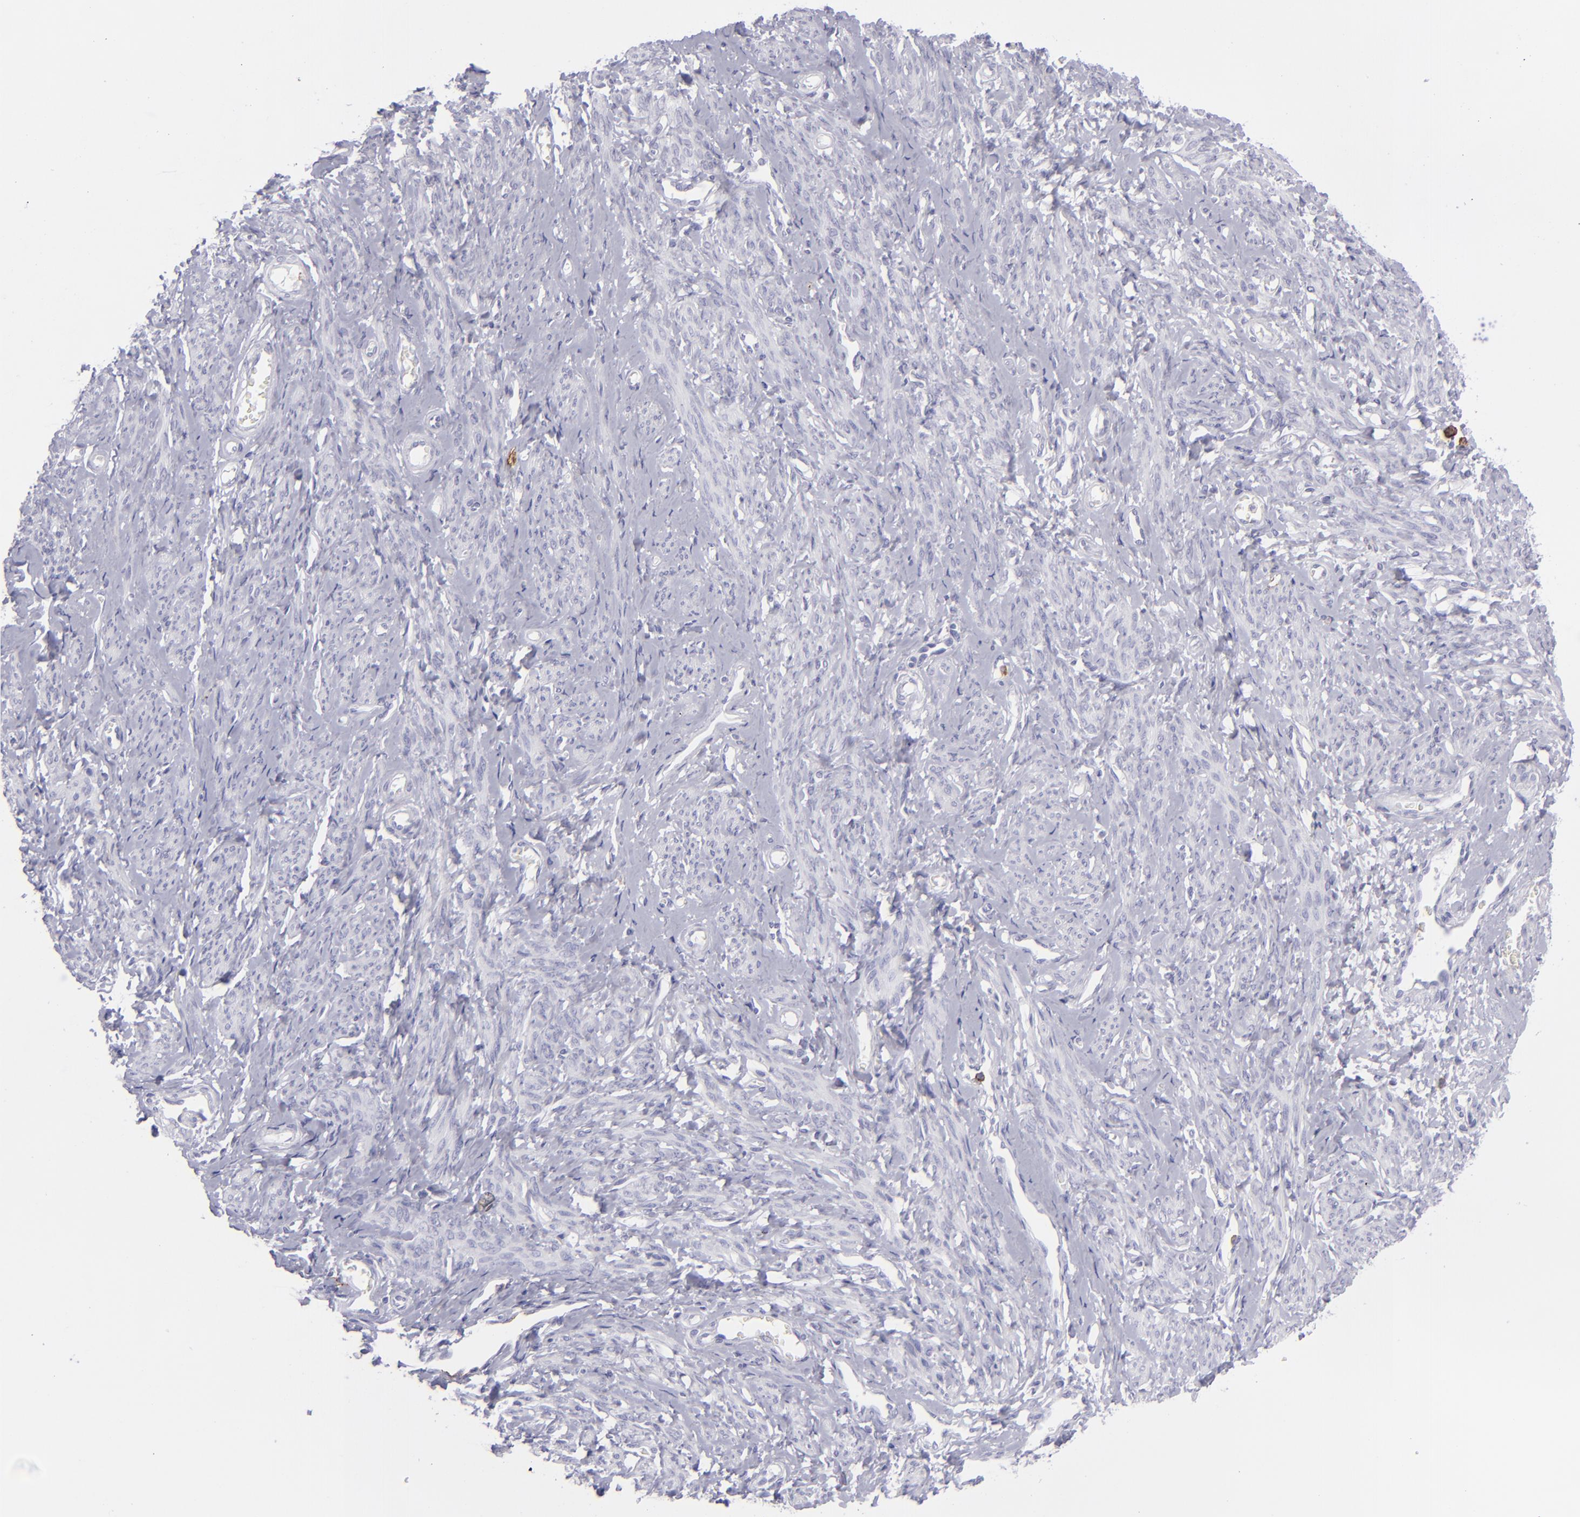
{"staining": {"intensity": "negative", "quantity": "none", "location": "none"}, "tissue": "smooth muscle", "cell_type": "Smooth muscle cells", "image_type": "normal", "snomed": [{"axis": "morphology", "description": "Normal tissue, NOS"}, {"axis": "topography", "description": "Cervix"}, {"axis": "topography", "description": "Endometrium"}], "caption": "The photomicrograph displays no staining of smooth muscle cells in benign smooth muscle.", "gene": "SELPLG", "patient": {"sex": "female", "age": 65}}